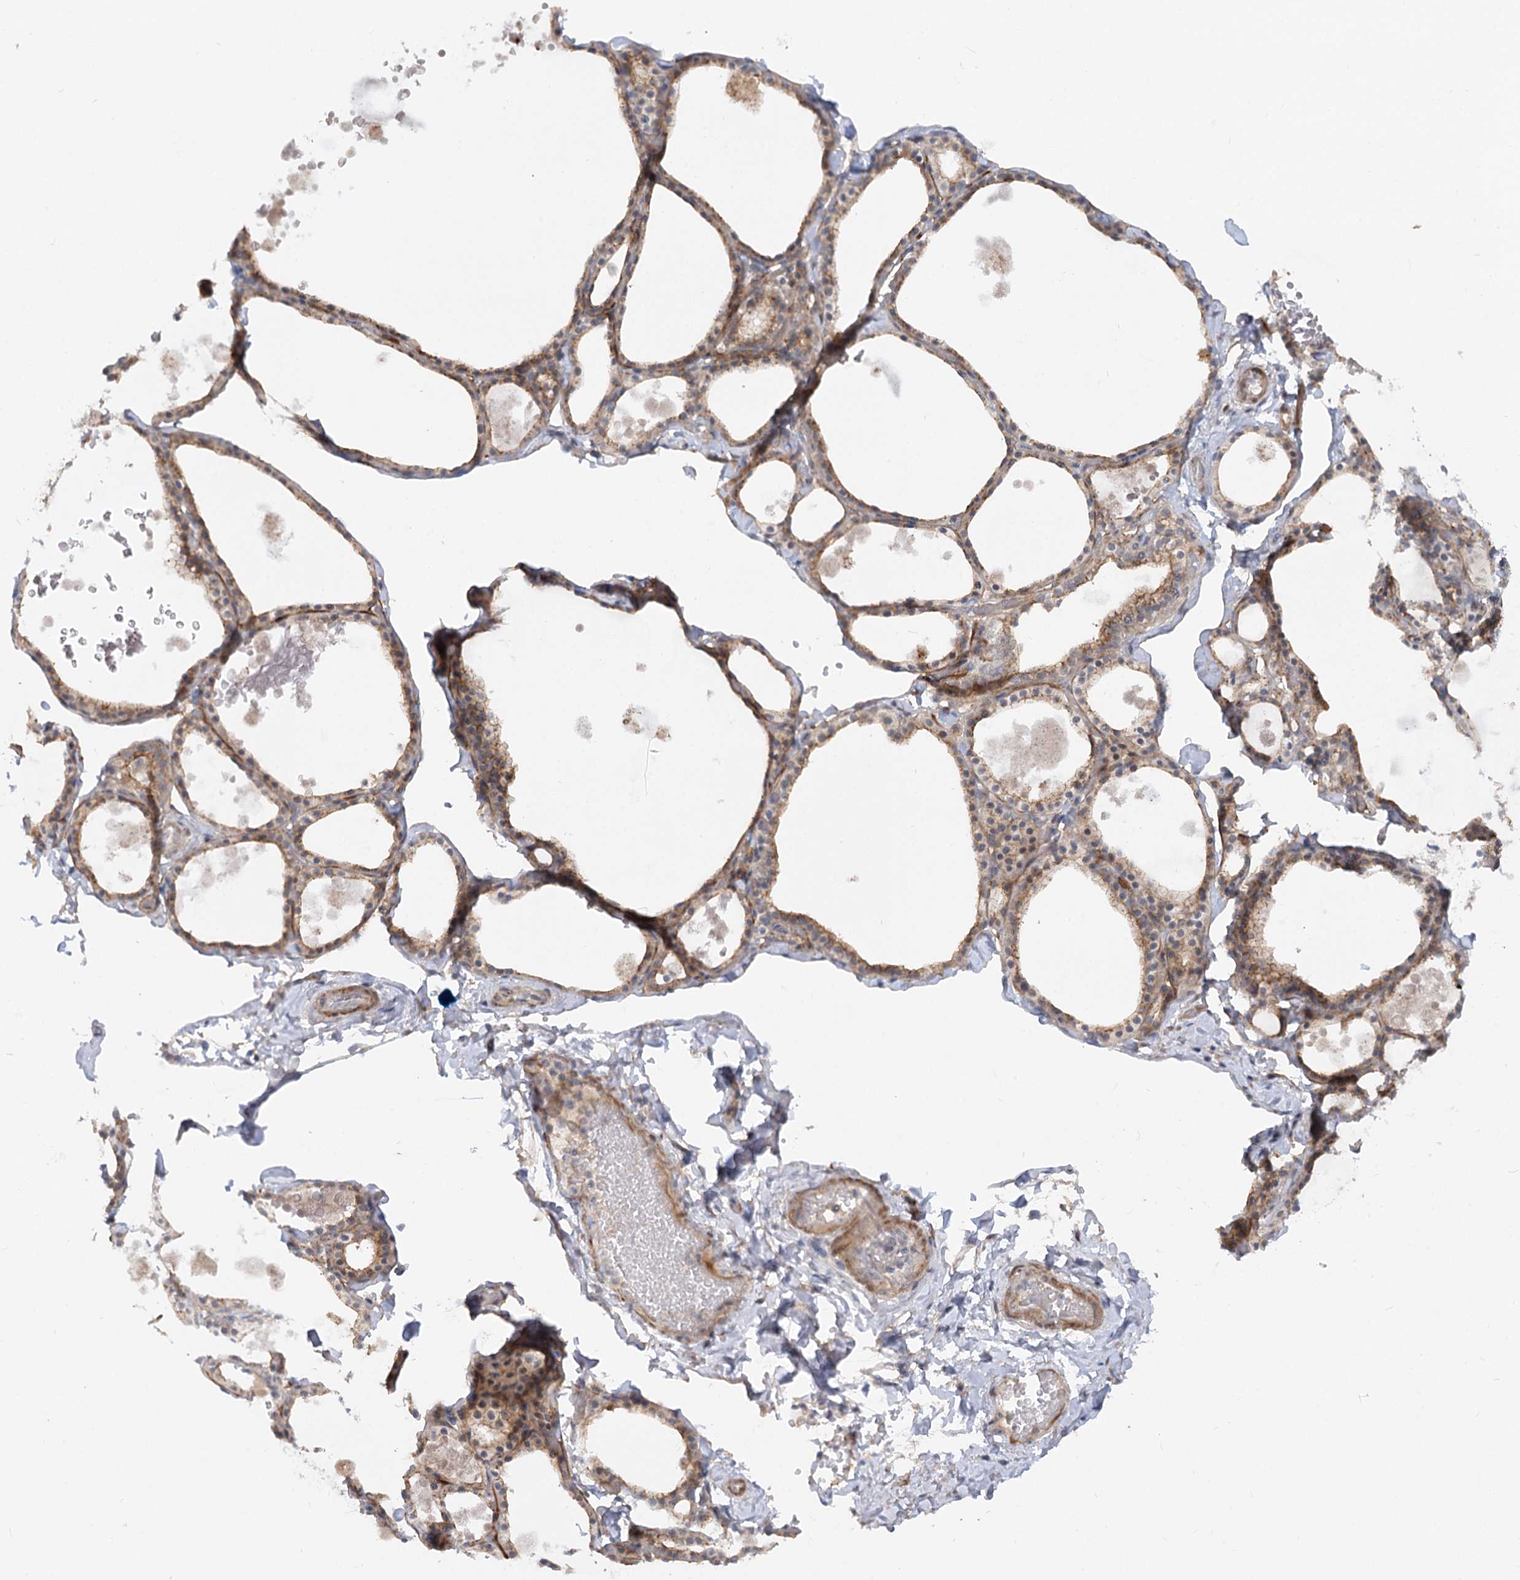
{"staining": {"intensity": "moderate", "quantity": ">75%", "location": "cytoplasmic/membranous"}, "tissue": "thyroid gland", "cell_type": "Glandular cells", "image_type": "normal", "snomed": [{"axis": "morphology", "description": "Normal tissue, NOS"}, {"axis": "topography", "description": "Thyroid gland"}], "caption": "IHC of benign thyroid gland shows medium levels of moderate cytoplasmic/membranous positivity in about >75% of glandular cells.", "gene": "FGF19", "patient": {"sex": "male", "age": 56}}